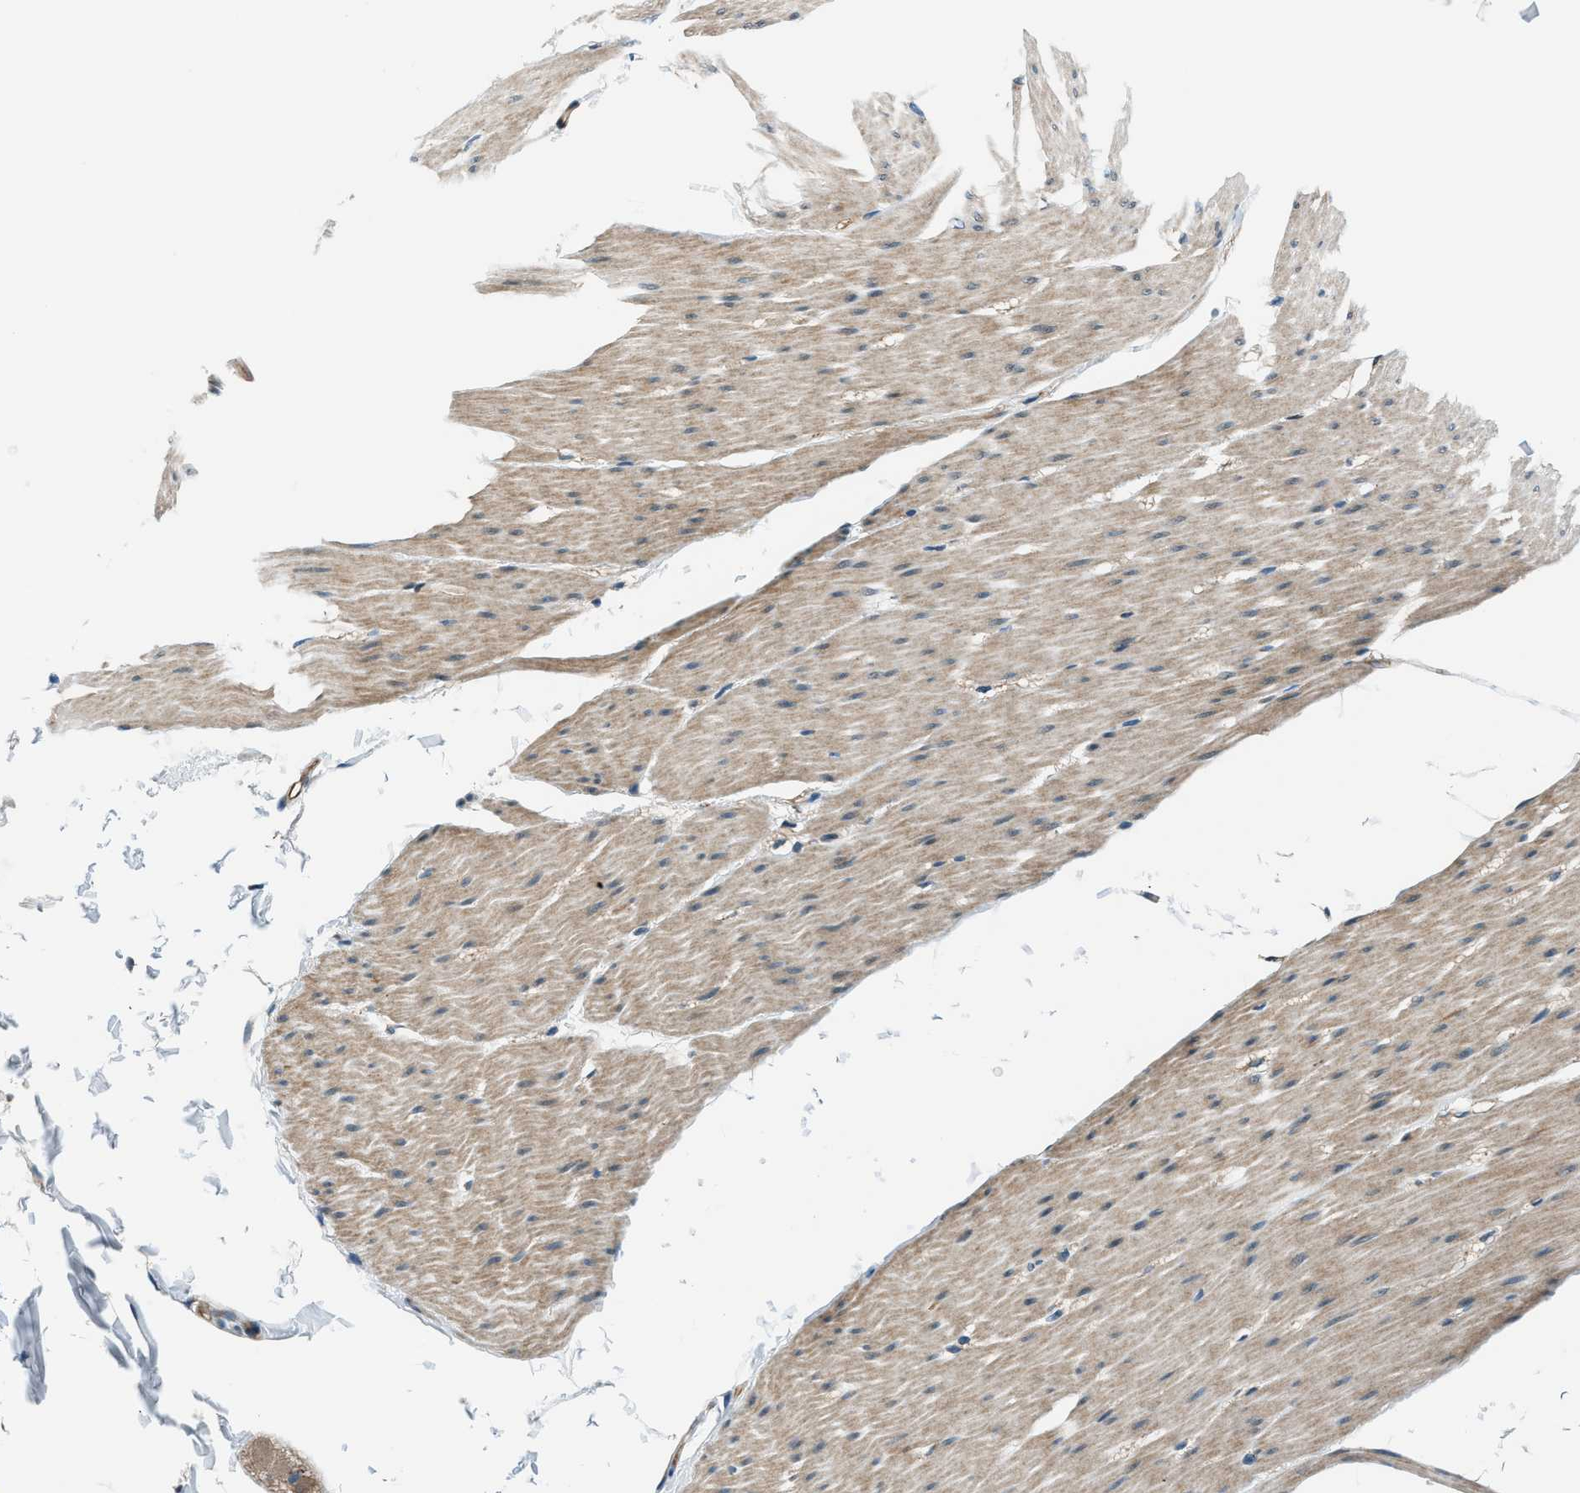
{"staining": {"intensity": "weak", "quantity": ">75%", "location": "cytoplasmic/membranous"}, "tissue": "smooth muscle", "cell_type": "Smooth muscle cells", "image_type": "normal", "snomed": [{"axis": "morphology", "description": "Normal tissue, NOS"}, {"axis": "topography", "description": "Smooth muscle"}, {"axis": "topography", "description": "Colon"}], "caption": "A low amount of weak cytoplasmic/membranous staining is appreciated in approximately >75% of smooth muscle cells in unremarkable smooth muscle. (IHC, brightfield microscopy, high magnification).", "gene": "SLC19A2", "patient": {"sex": "male", "age": 67}}